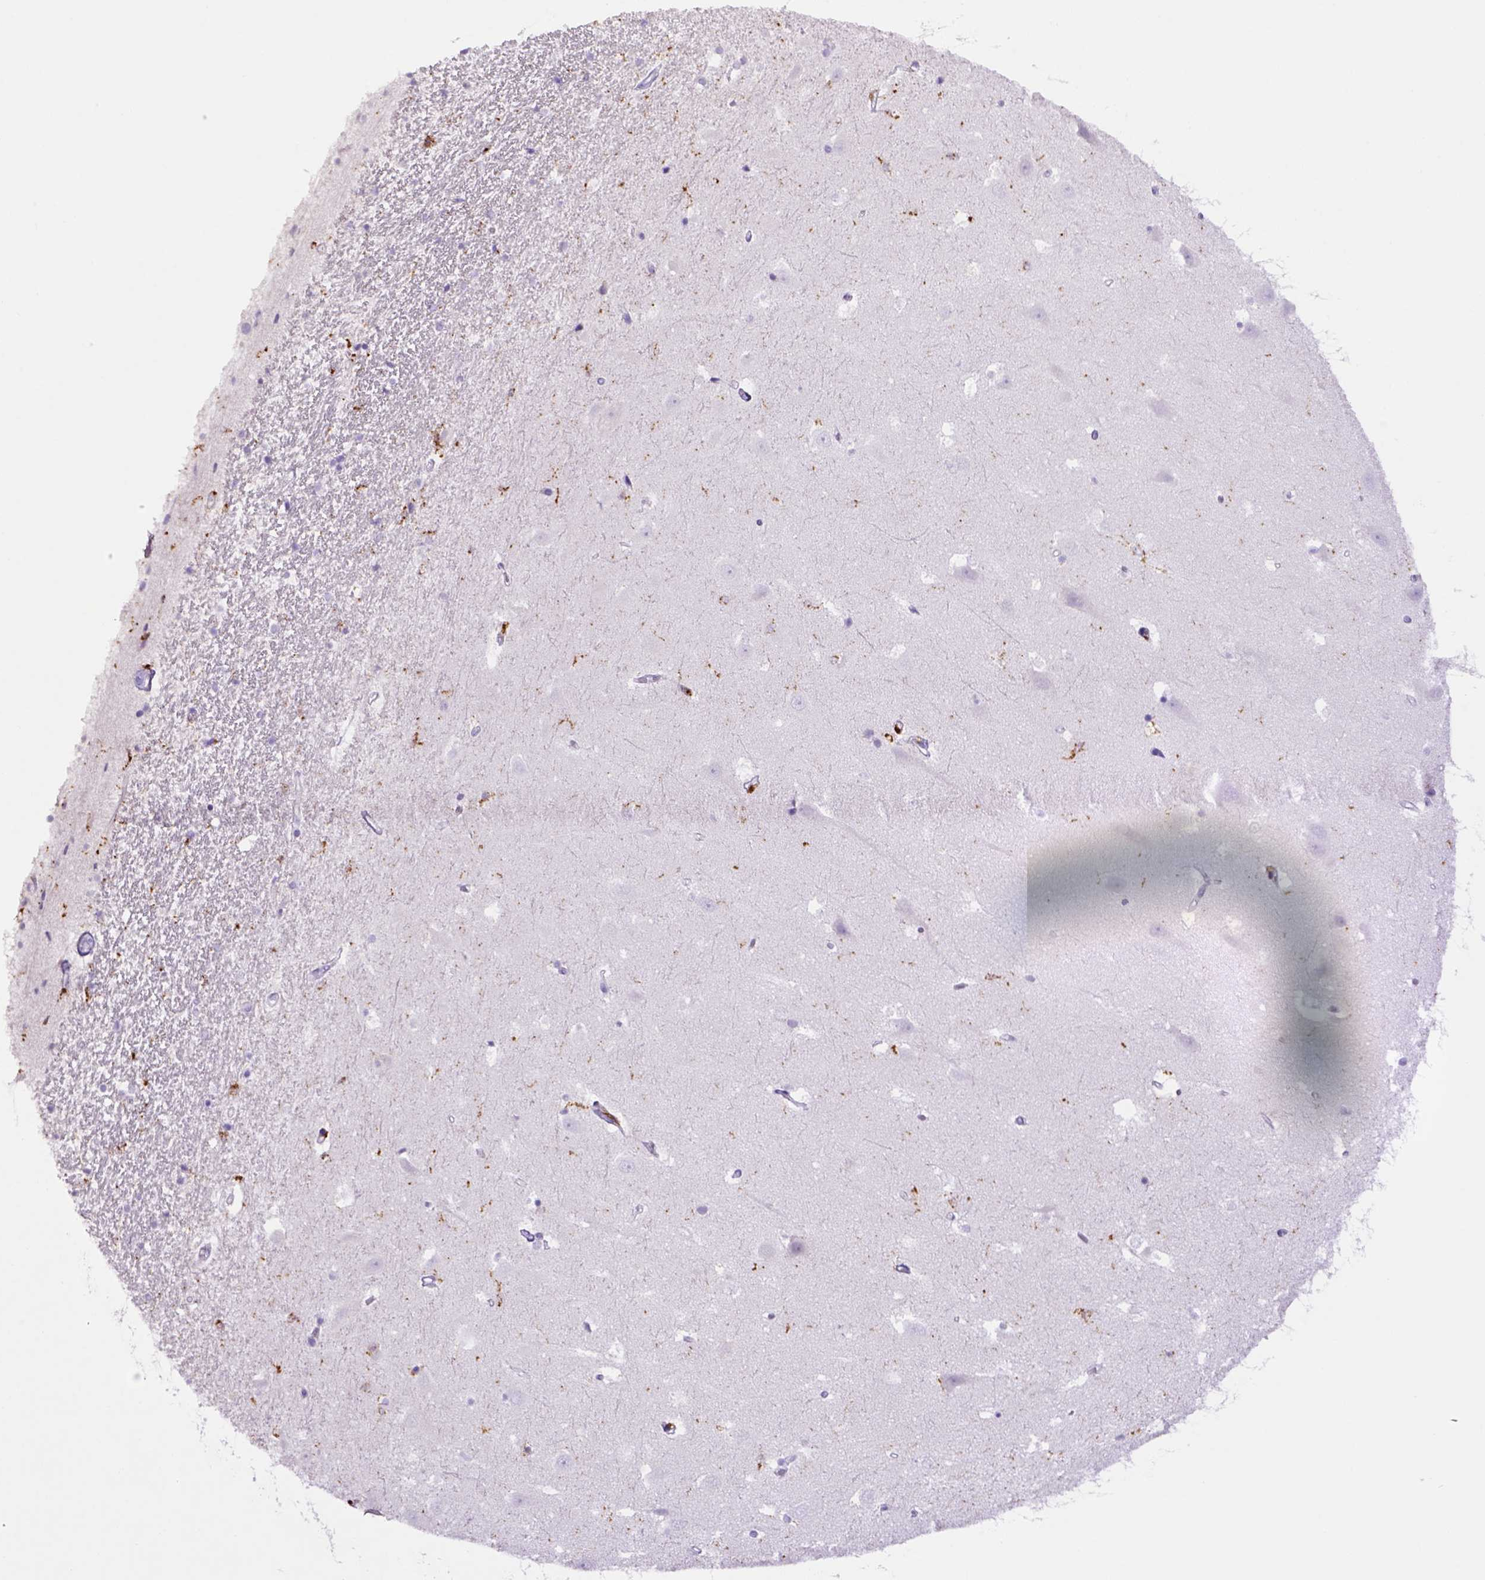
{"staining": {"intensity": "negative", "quantity": "none", "location": "none"}, "tissue": "hippocampus", "cell_type": "Glial cells", "image_type": "normal", "snomed": [{"axis": "morphology", "description": "Normal tissue, NOS"}, {"axis": "topography", "description": "Hippocampus"}], "caption": "Immunohistochemistry (IHC) micrograph of benign human hippocampus stained for a protein (brown), which demonstrates no expression in glial cells.", "gene": "CD68", "patient": {"sex": "male", "age": 44}}